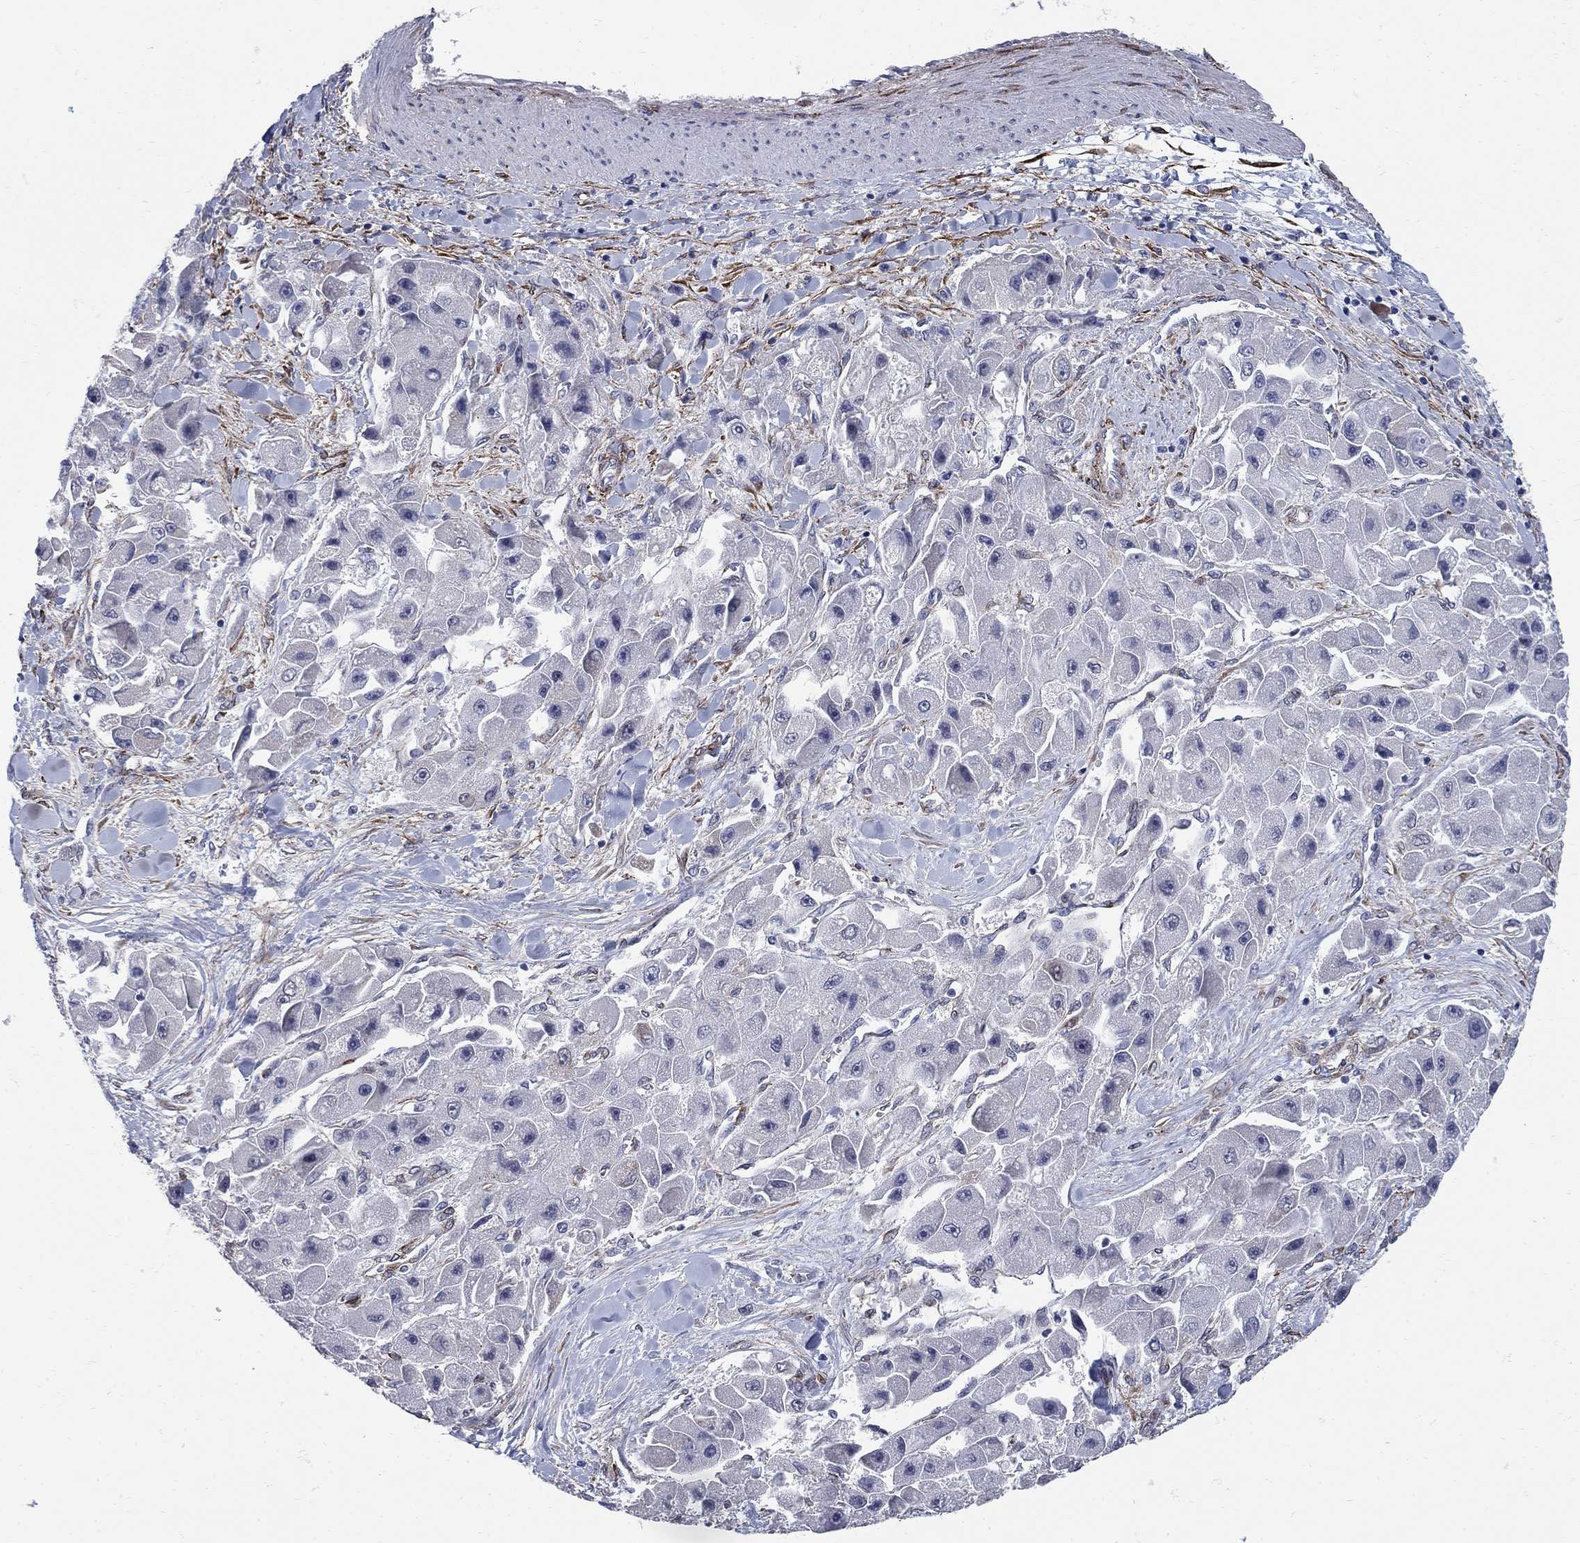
{"staining": {"intensity": "negative", "quantity": "none", "location": "none"}, "tissue": "liver cancer", "cell_type": "Tumor cells", "image_type": "cancer", "snomed": [{"axis": "morphology", "description": "Carcinoma, Hepatocellular, NOS"}, {"axis": "topography", "description": "Liver"}], "caption": "Tumor cells show no significant protein staining in liver hepatocellular carcinoma.", "gene": "SEPTIN8", "patient": {"sex": "male", "age": 24}}